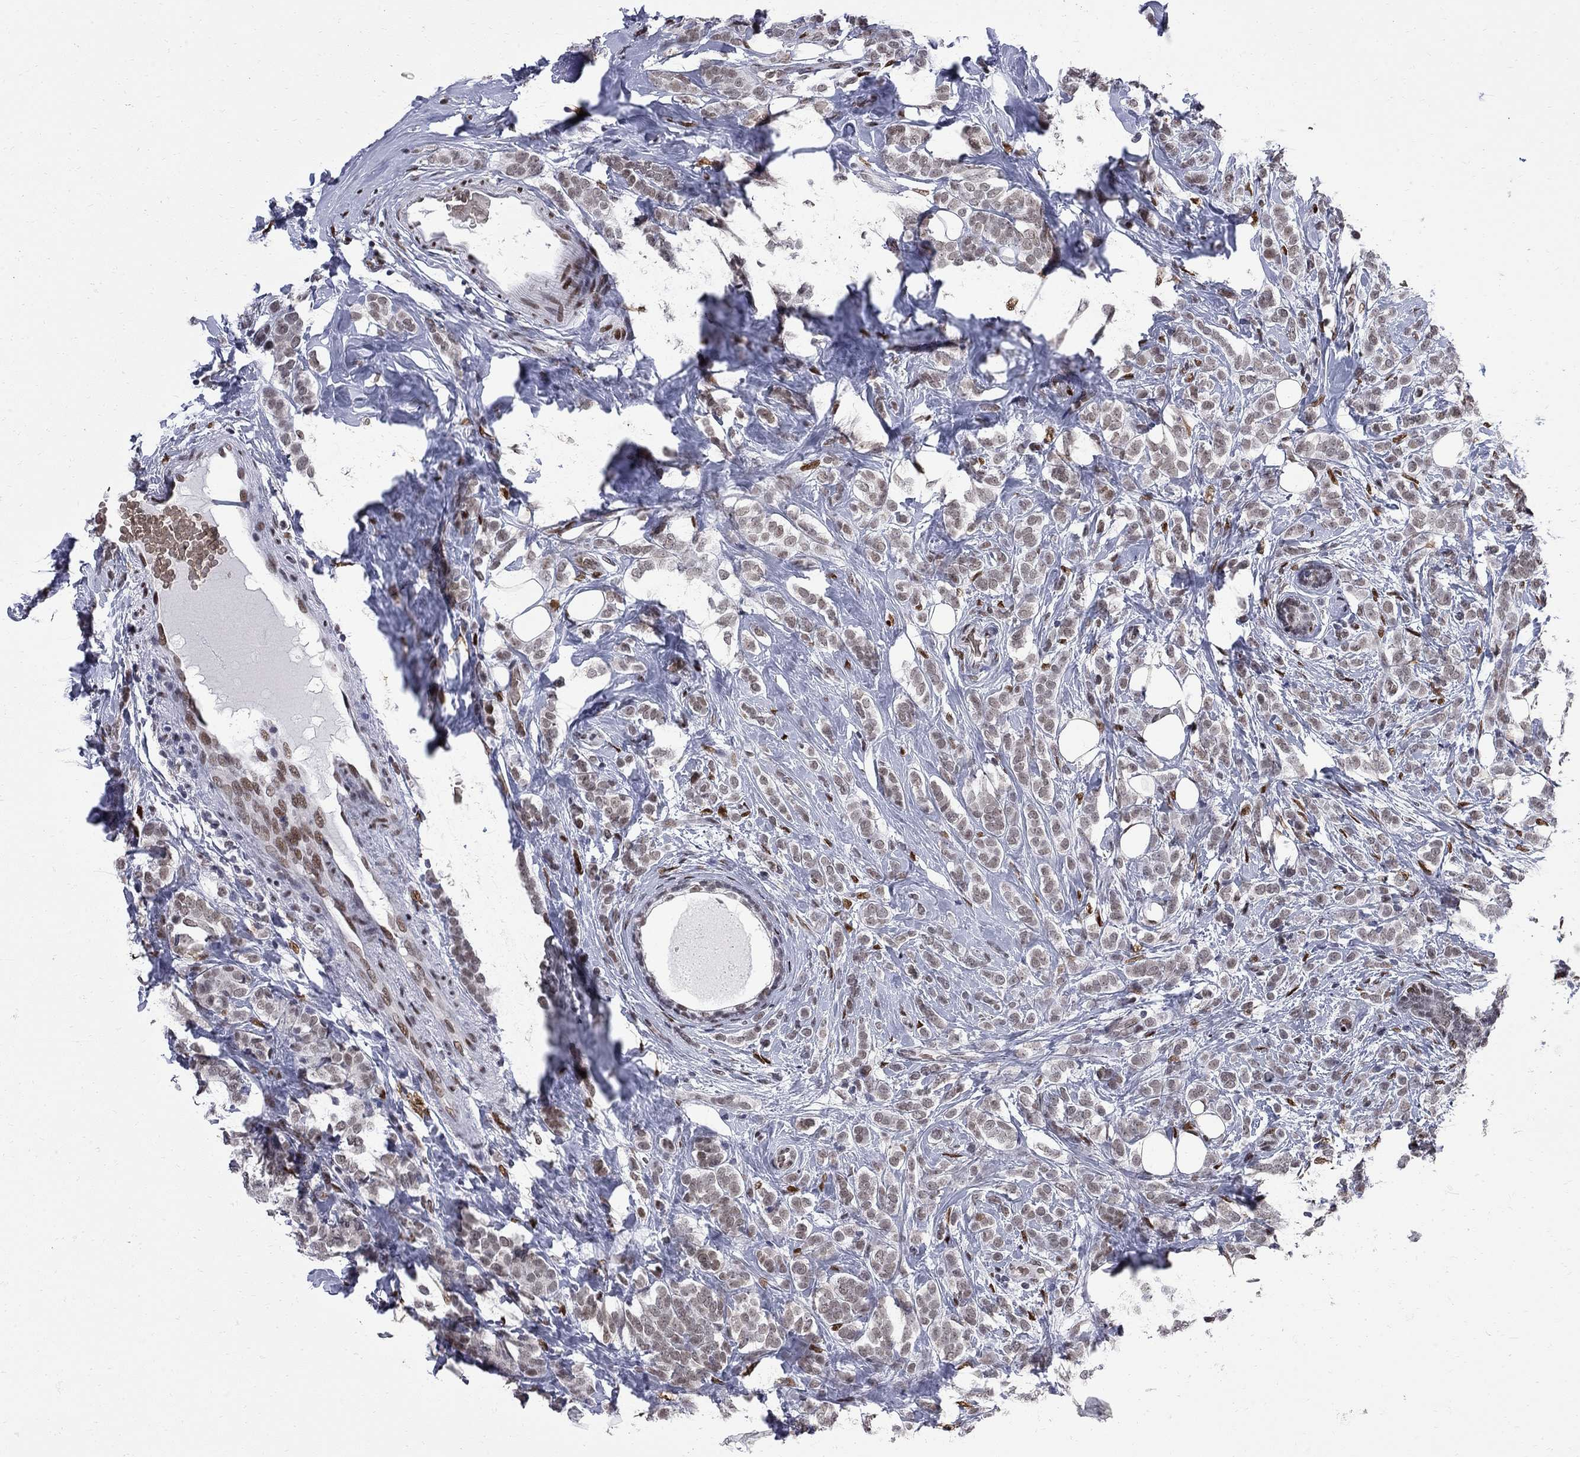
{"staining": {"intensity": "weak", "quantity": ">75%", "location": "nuclear"}, "tissue": "breast cancer", "cell_type": "Tumor cells", "image_type": "cancer", "snomed": [{"axis": "morphology", "description": "Lobular carcinoma"}, {"axis": "topography", "description": "Breast"}], "caption": "A low amount of weak nuclear positivity is appreciated in about >75% of tumor cells in lobular carcinoma (breast) tissue.", "gene": "ZBTB47", "patient": {"sex": "female", "age": 49}}